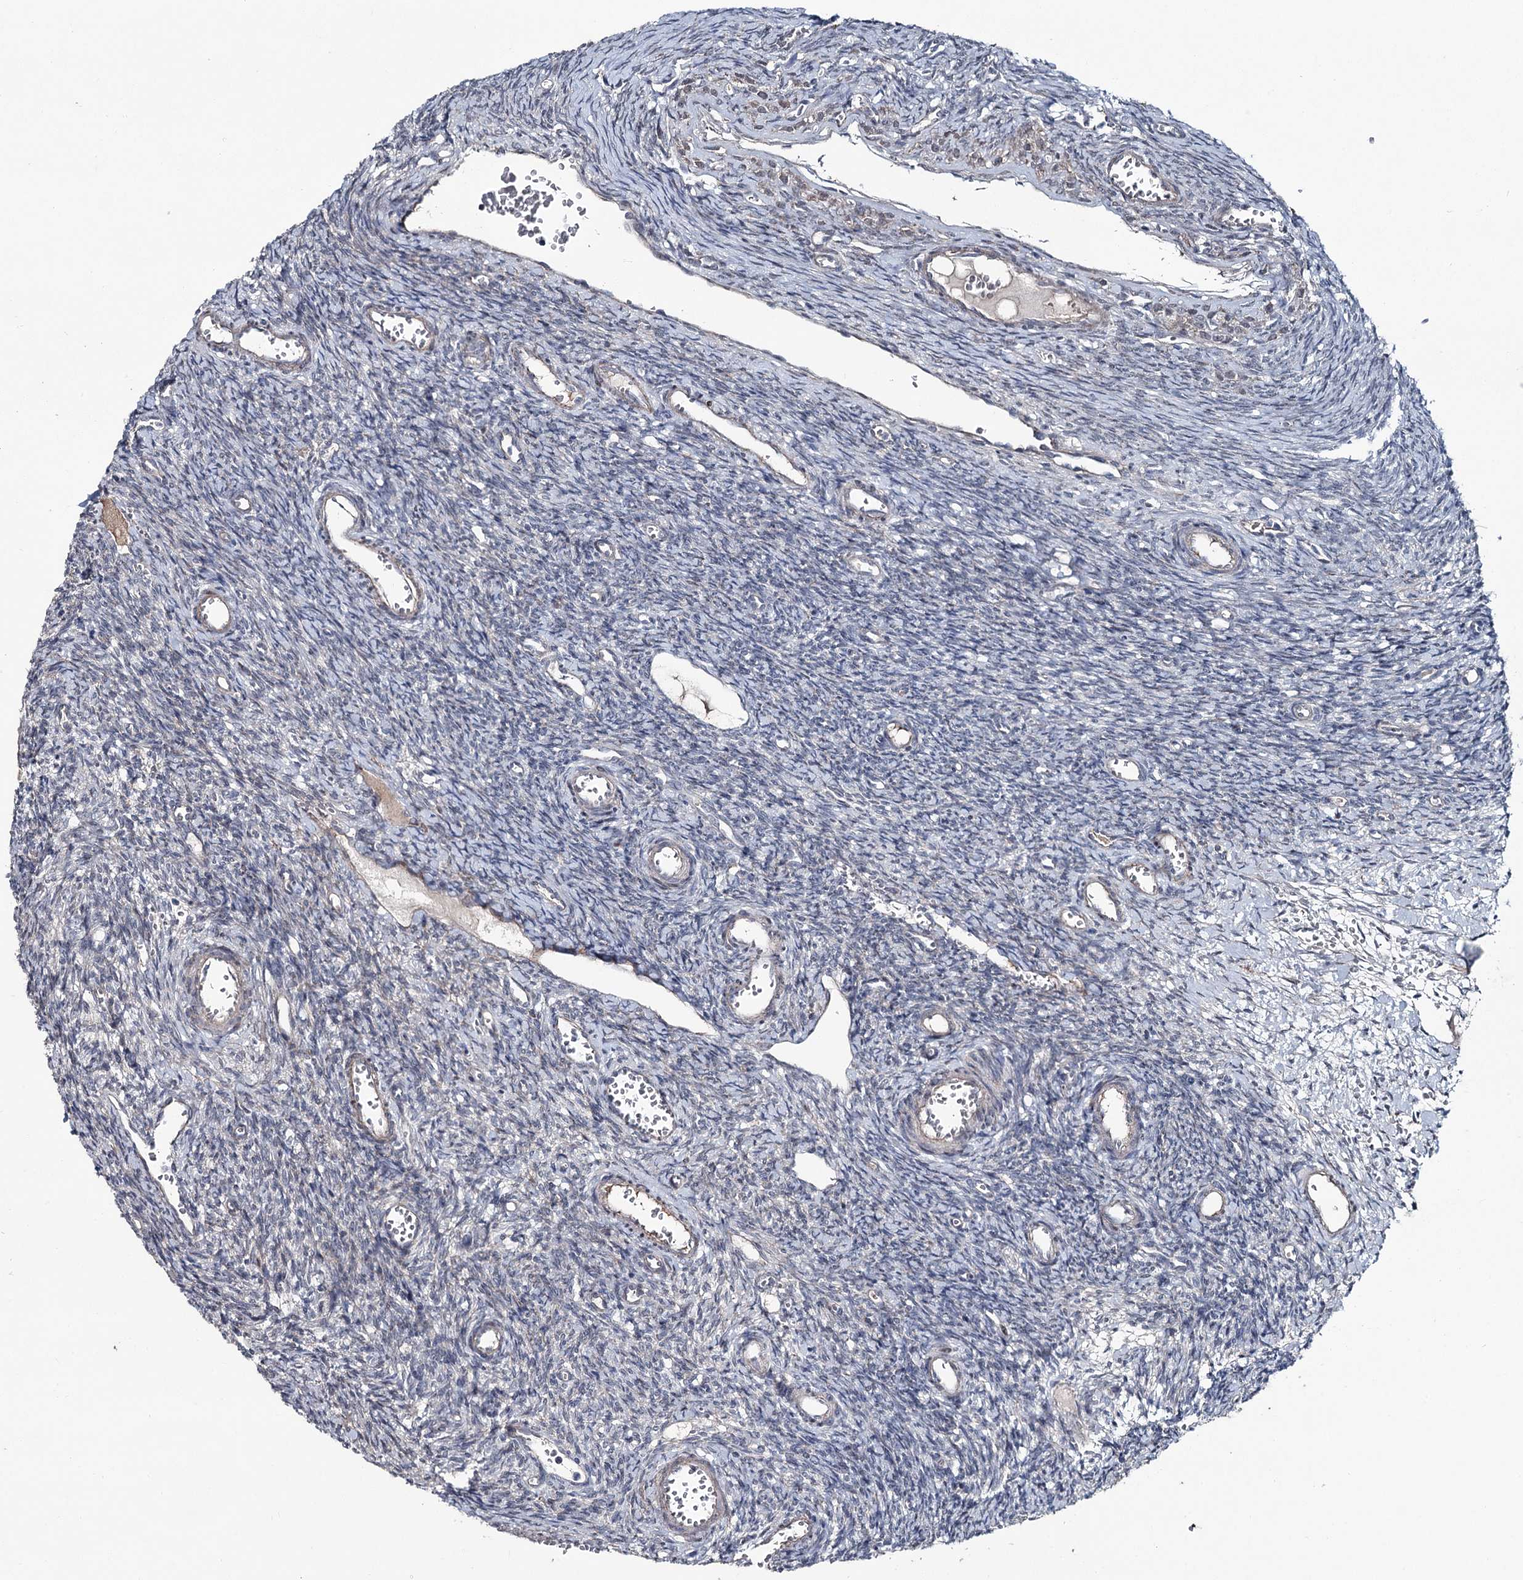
{"staining": {"intensity": "negative", "quantity": "none", "location": "none"}, "tissue": "ovary", "cell_type": "Follicle cells", "image_type": "normal", "snomed": [{"axis": "morphology", "description": "Normal tissue, NOS"}, {"axis": "topography", "description": "Ovary"}], "caption": "Benign ovary was stained to show a protein in brown. There is no significant expression in follicle cells.", "gene": "FAM120B", "patient": {"sex": "female", "age": 39}}